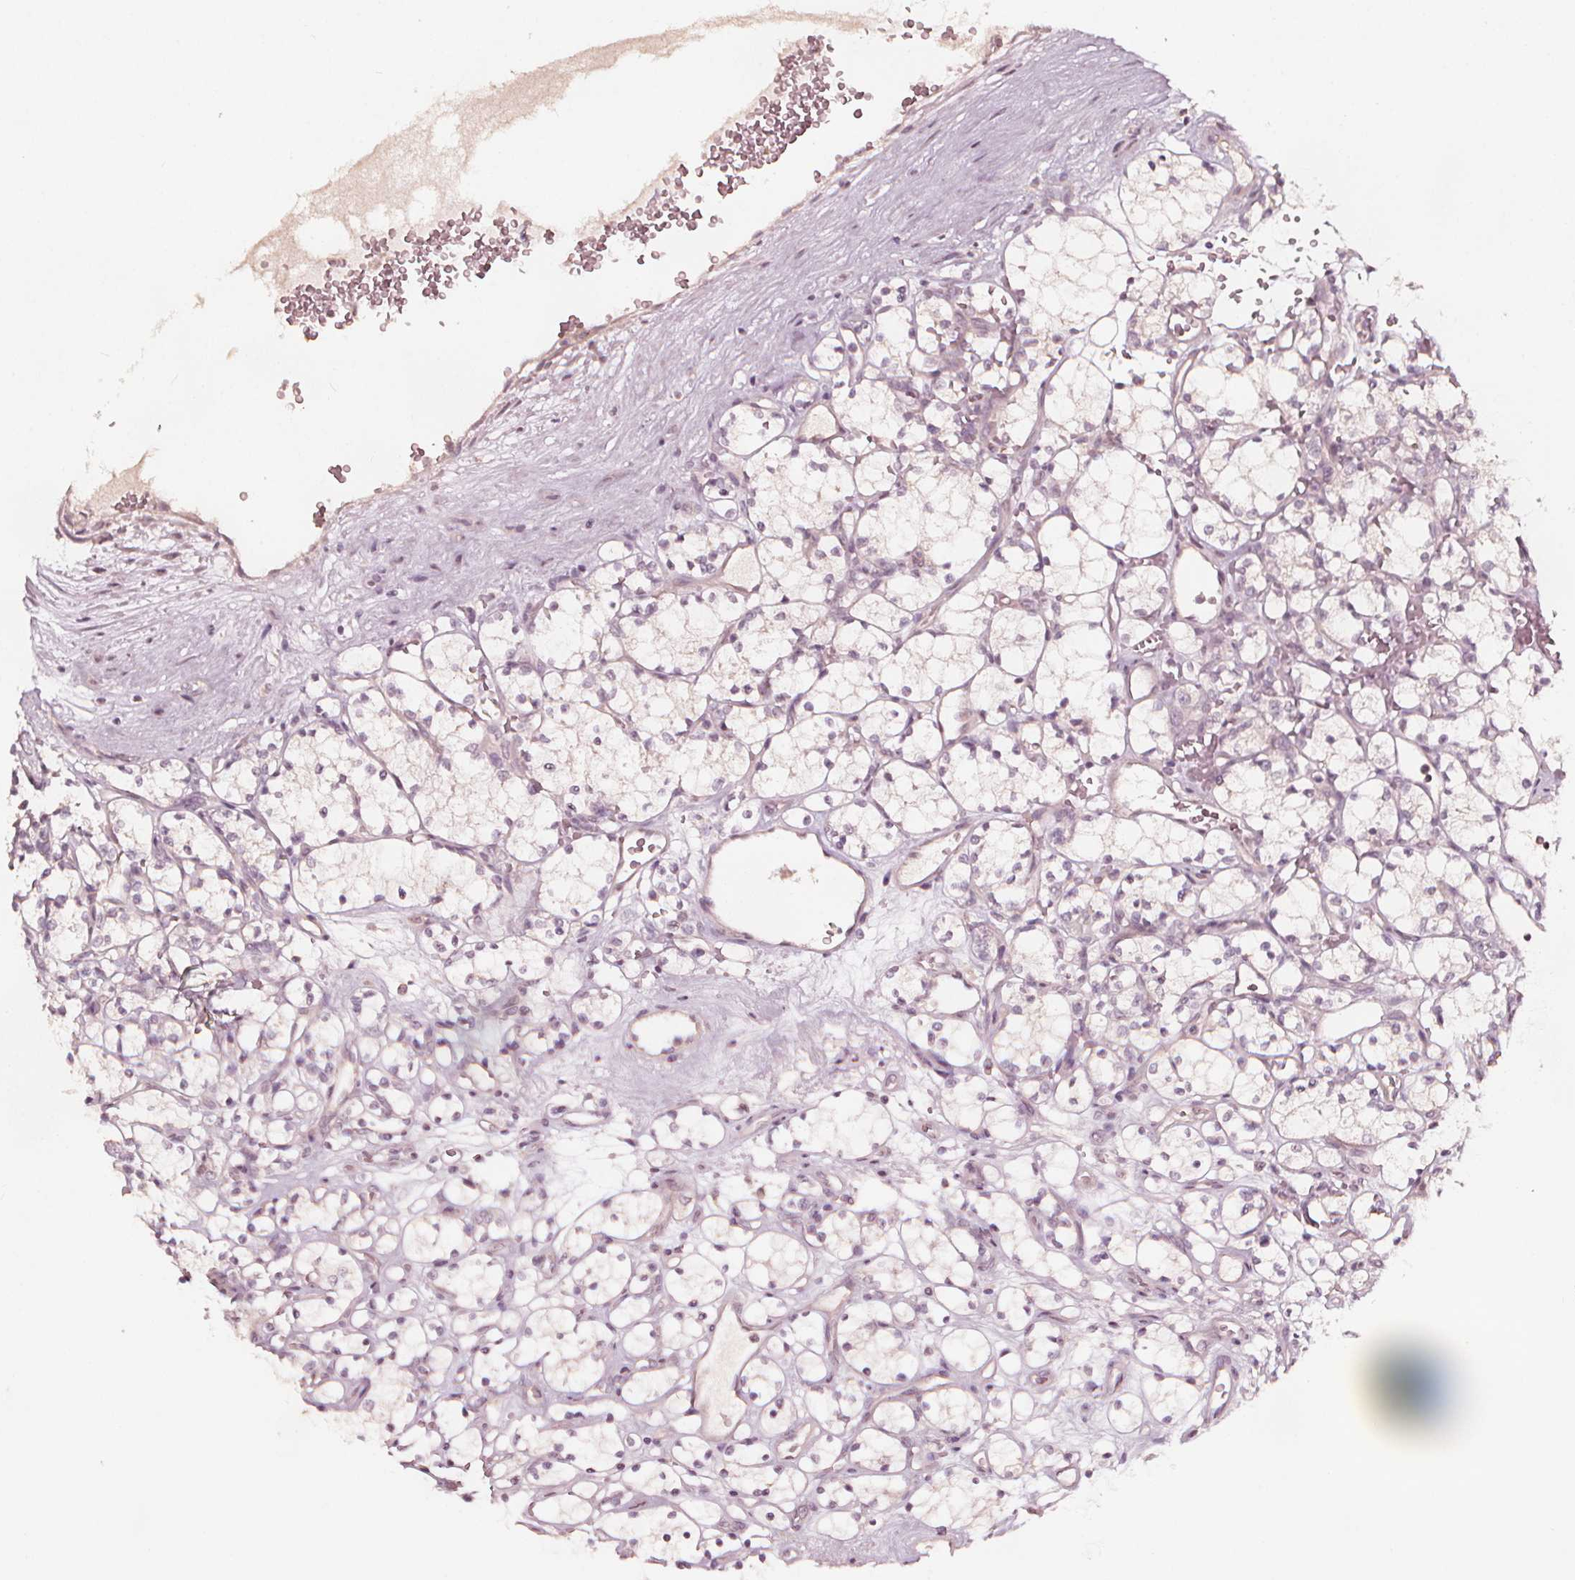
{"staining": {"intensity": "negative", "quantity": "none", "location": "none"}, "tissue": "renal cancer", "cell_type": "Tumor cells", "image_type": "cancer", "snomed": [{"axis": "morphology", "description": "Adenocarcinoma, NOS"}, {"axis": "topography", "description": "Kidney"}], "caption": "High power microscopy micrograph of an immunohistochemistry image of renal adenocarcinoma, revealing no significant staining in tumor cells.", "gene": "NPC1L1", "patient": {"sex": "female", "age": 69}}